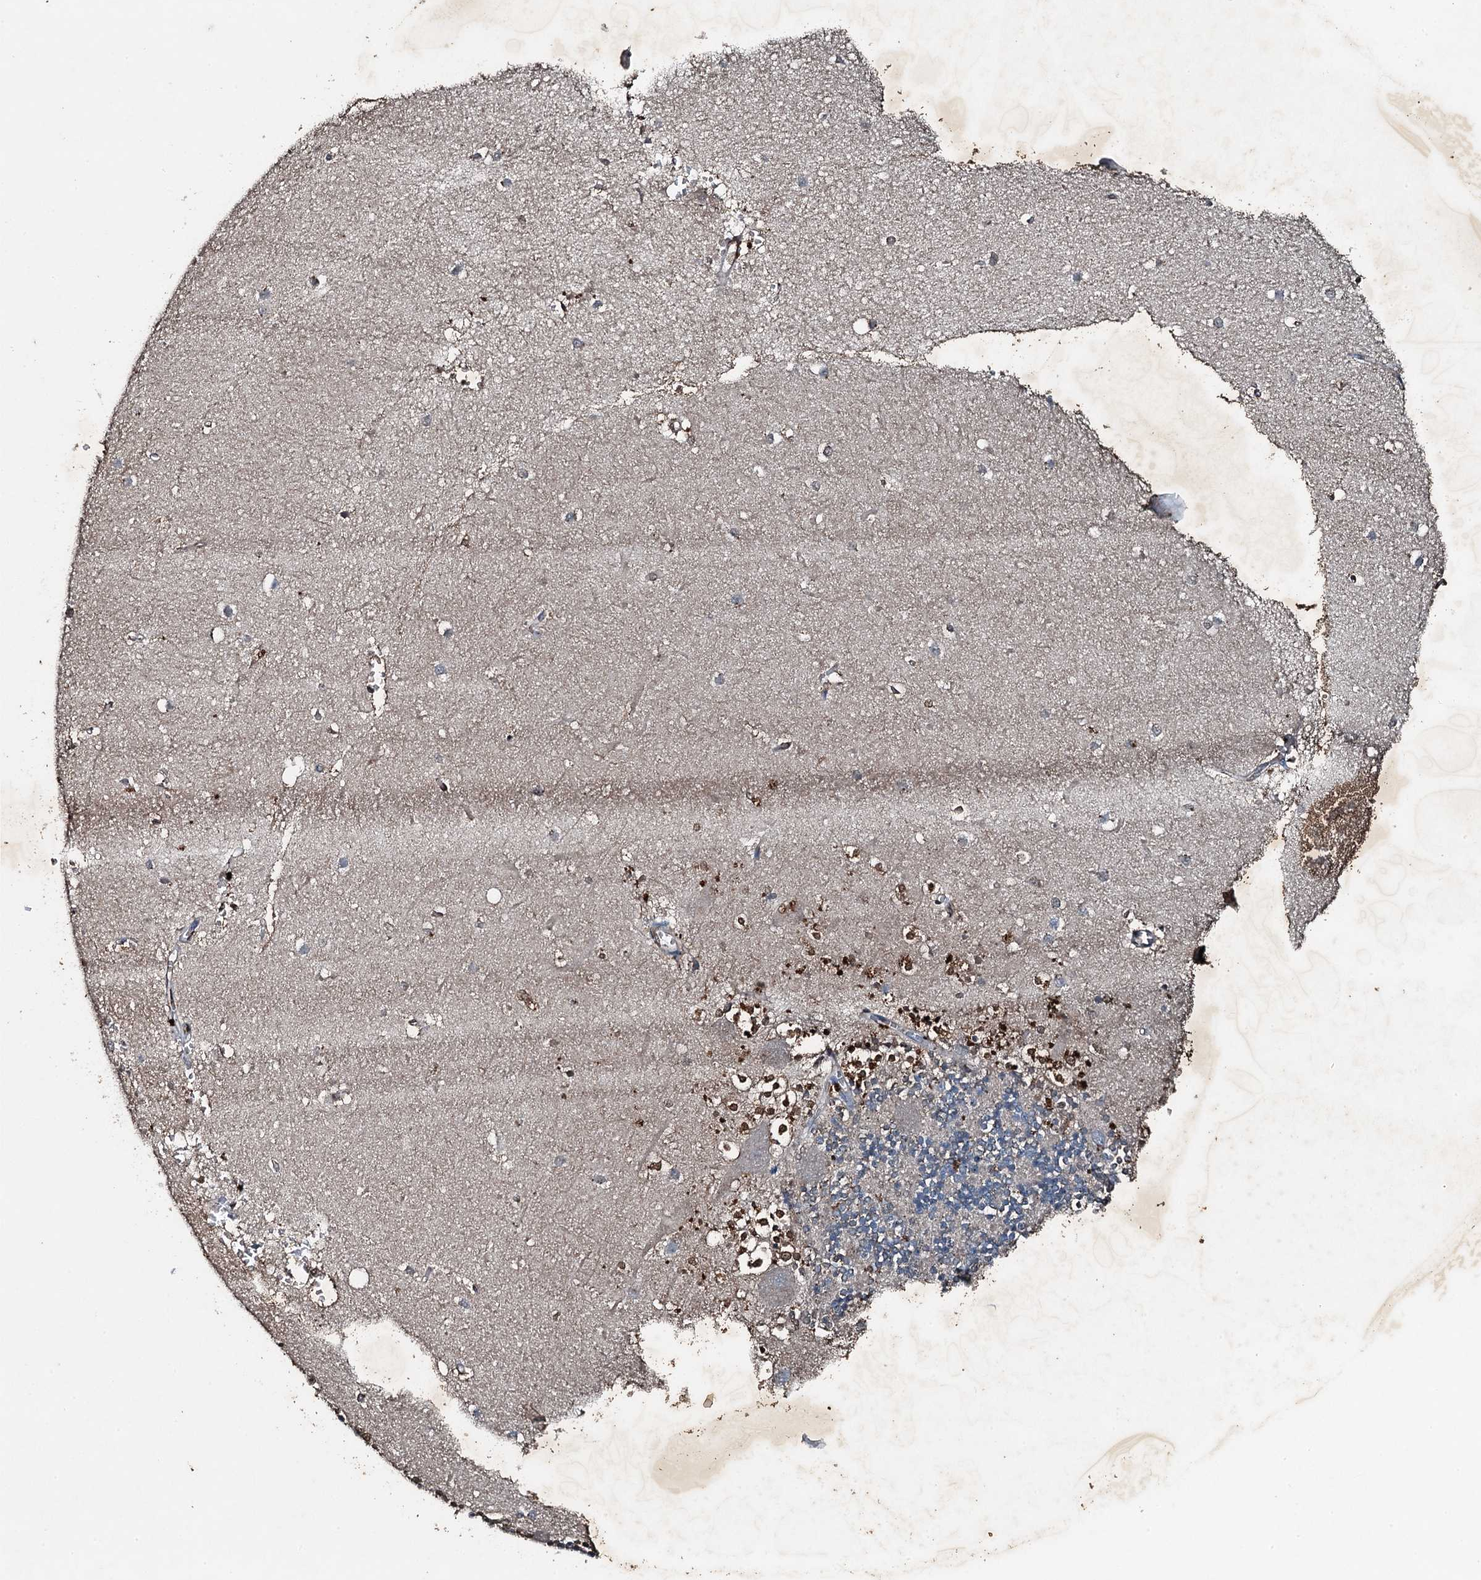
{"staining": {"intensity": "negative", "quantity": "none", "location": "none"}, "tissue": "cerebellum", "cell_type": "Cells in granular layer", "image_type": "normal", "snomed": [{"axis": "morphology", "description": "Normal tissue, NOS"}, {"axis": "topography", "description": "Cerebellum"}], "caption": "This is an immunohistochemistry image of unremarkable cerebellum. There is no positivity in cells in granular layer.", "gene": "TCTN1", "patient": {"sex": "male", "age": 54}}